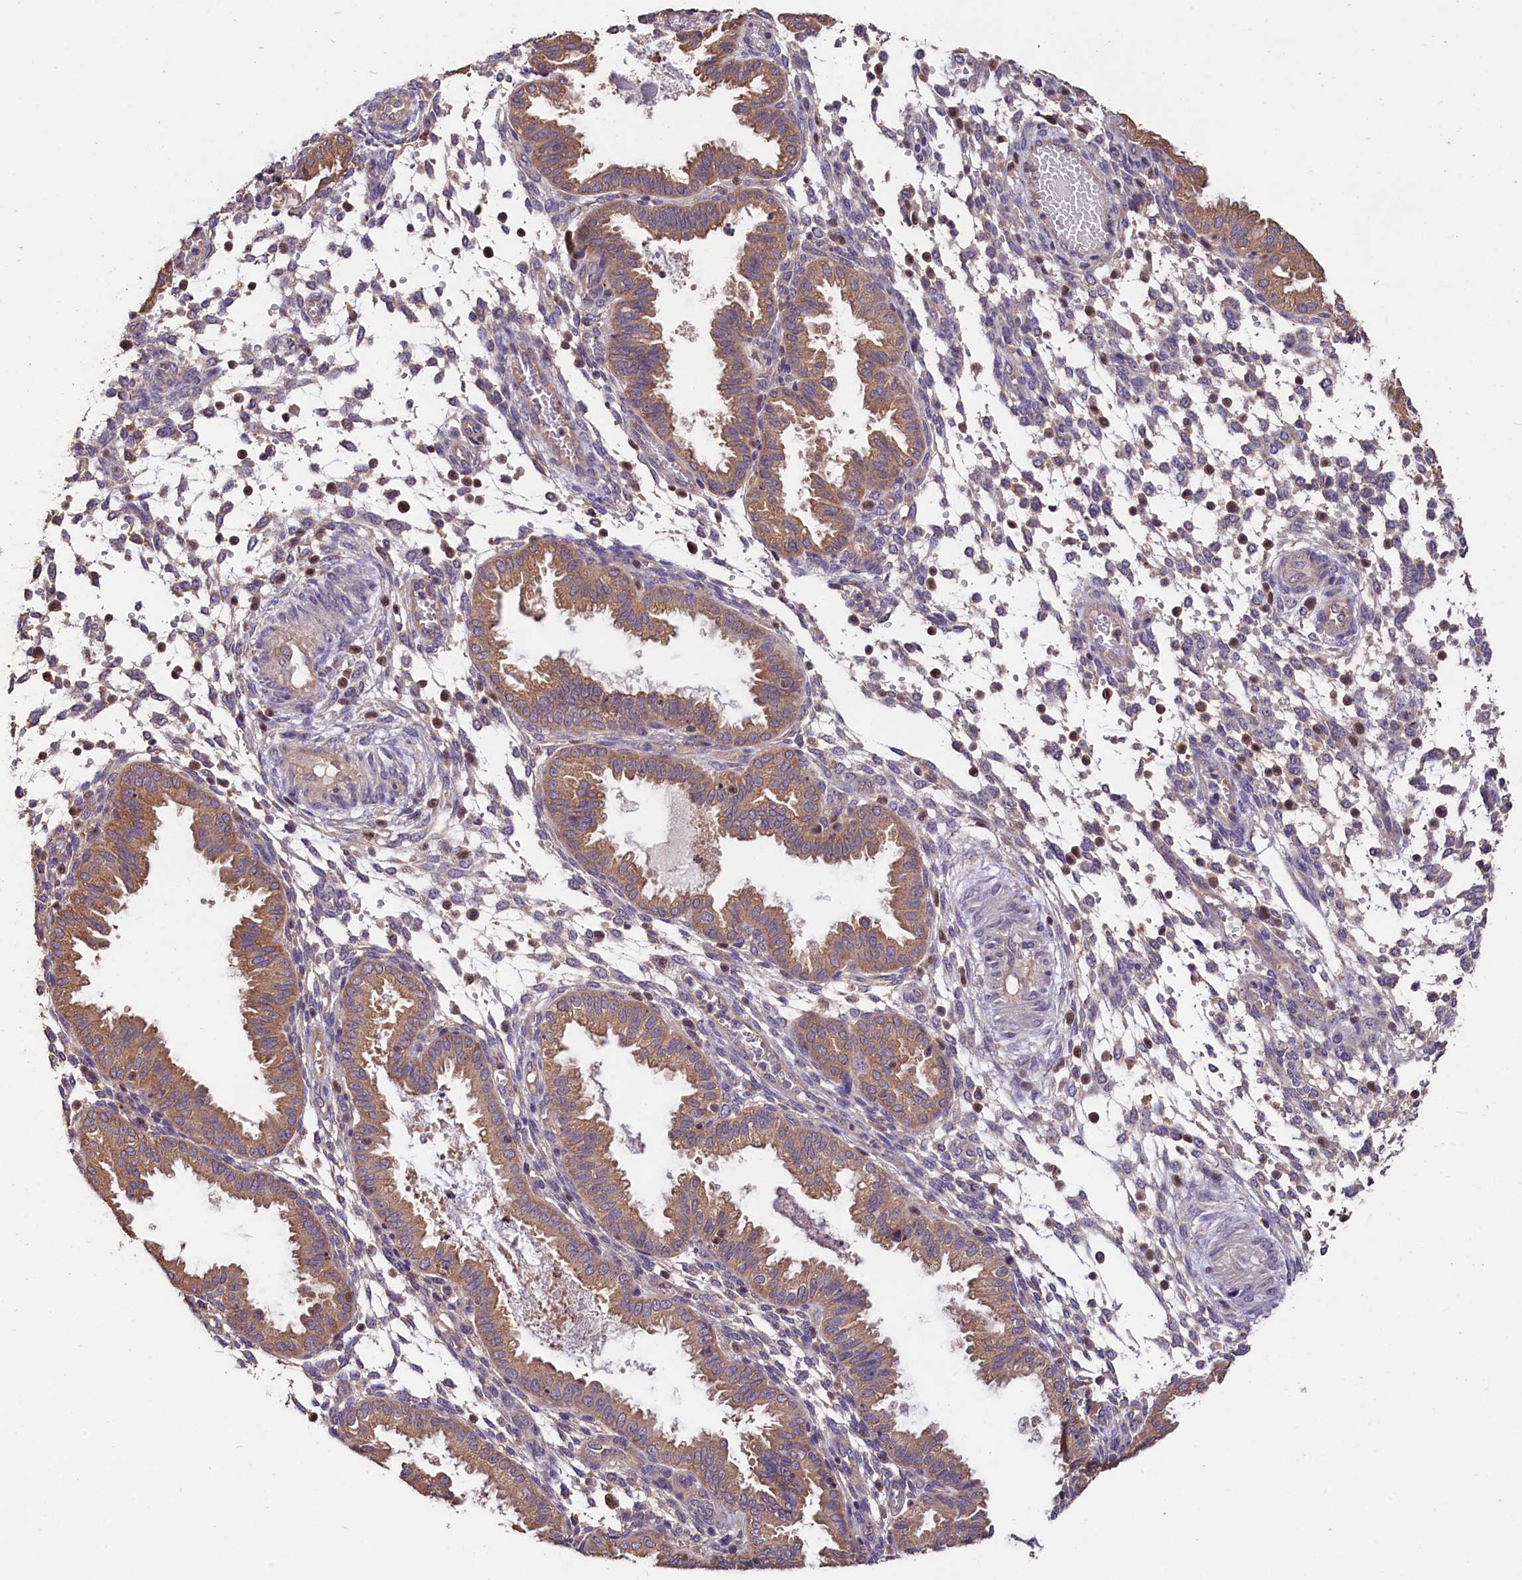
{"staining": {"intensity": "negative", "quantity": "none", "location": "none"}, "tissue": "endometrium", "cell_type": "Cells in endometrial stroma", "image_type": "normal", "snomed": [{"axis": "morphology", "description": "Normal tissue, NOS"}, {"axis": "topography", "description": "Endometrium"}], "caption": "Protein analysis of normal endometrium shows no significant positivity in cells in endometrial stroma.", "gene": "OAS3", "patient": {"sex": "female", "age": 33}}